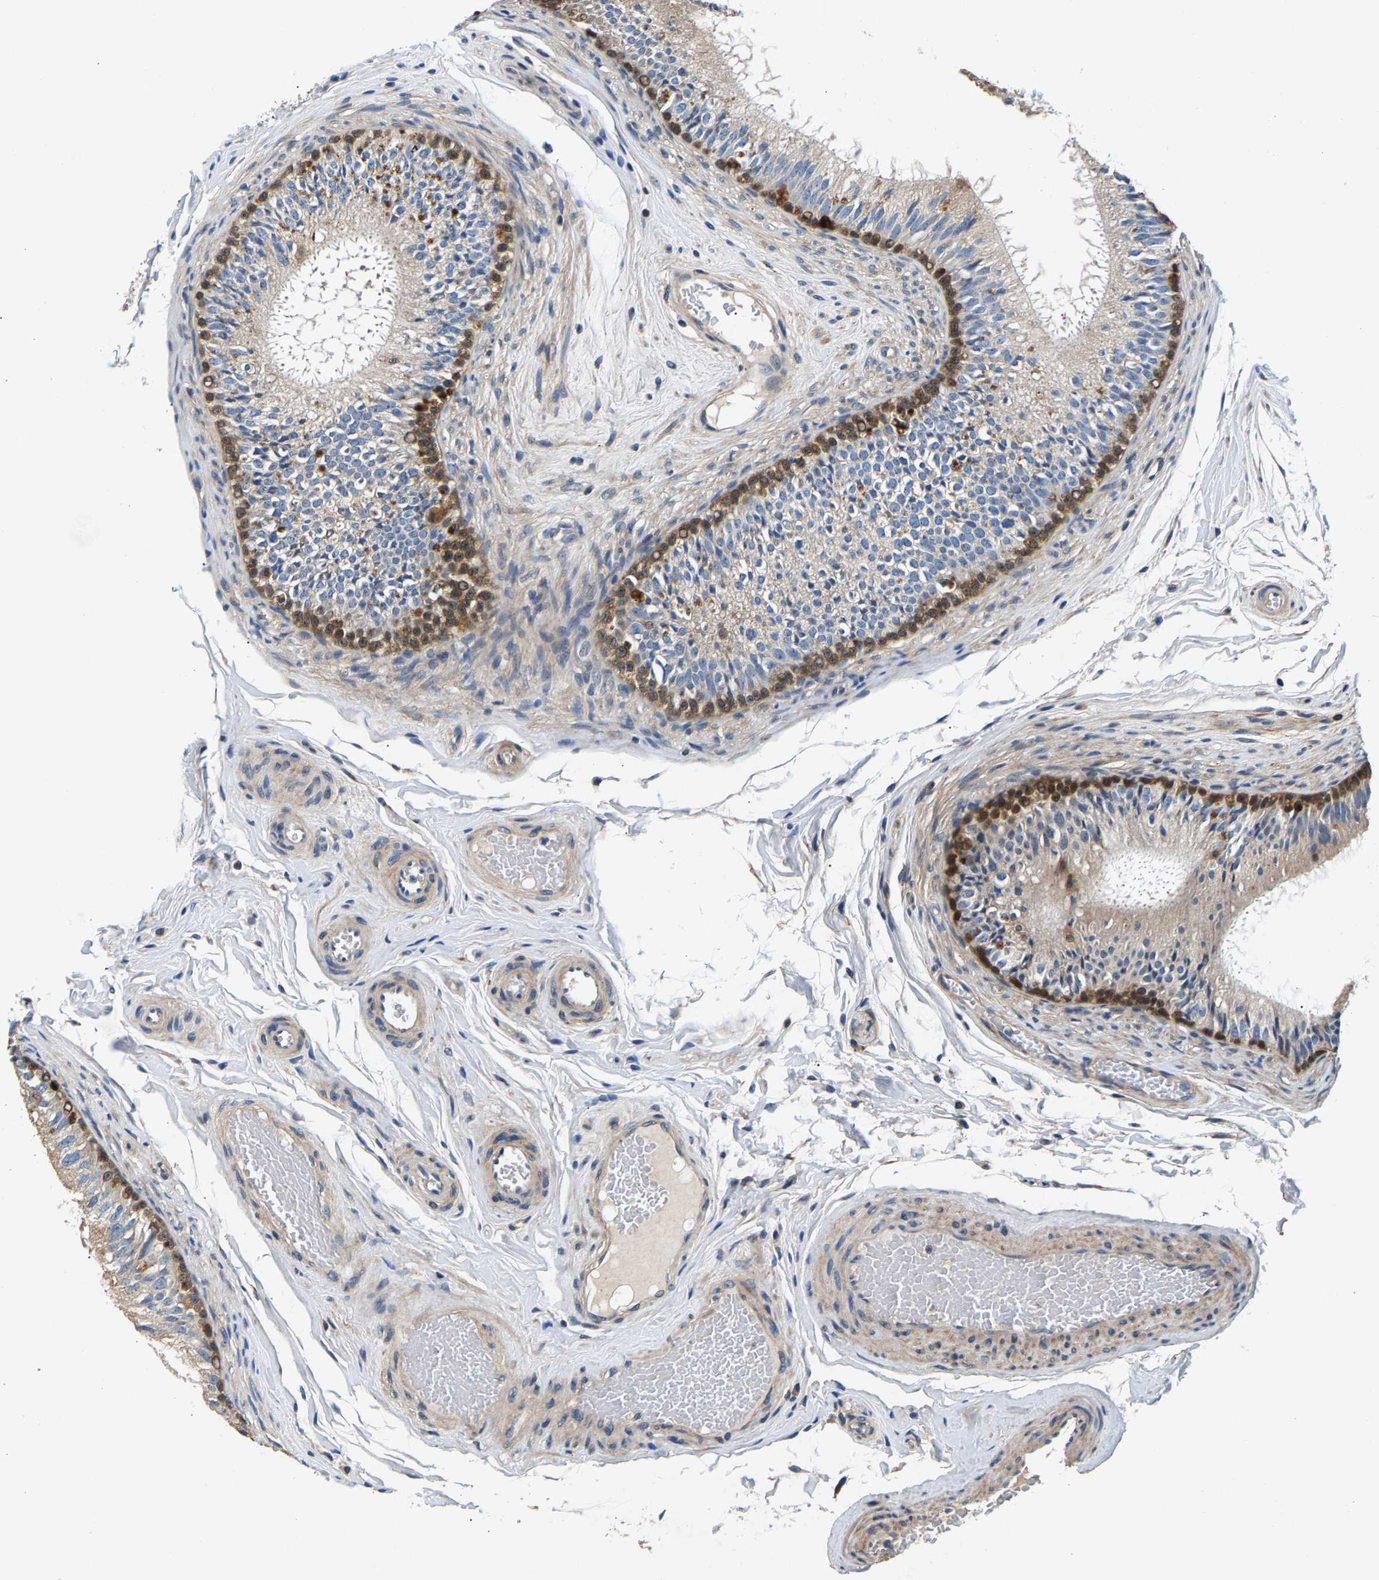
{"staining": {"intensity": "moderate", "quantity": ">75%", "location": "cytoplasmic/membranous"}, "tissue": "epididymis", "cell_type": "Glandular cells", "image_type": "normal", "snomed": [{"axis": "morphology", "description": "Normal tissue, NOS"}, {"axis": "topography", "description": "Testis"}, {"axis": "topography", "description": "Epididymis"}], "caption": "The histopathology image demonstrates a brown stain indicating the presence of a protein in the cytoplasmic/membranous of glandular cells in epididymis.", "gene": "NT5C", "patient": {"sex": "male", "age": 36}}